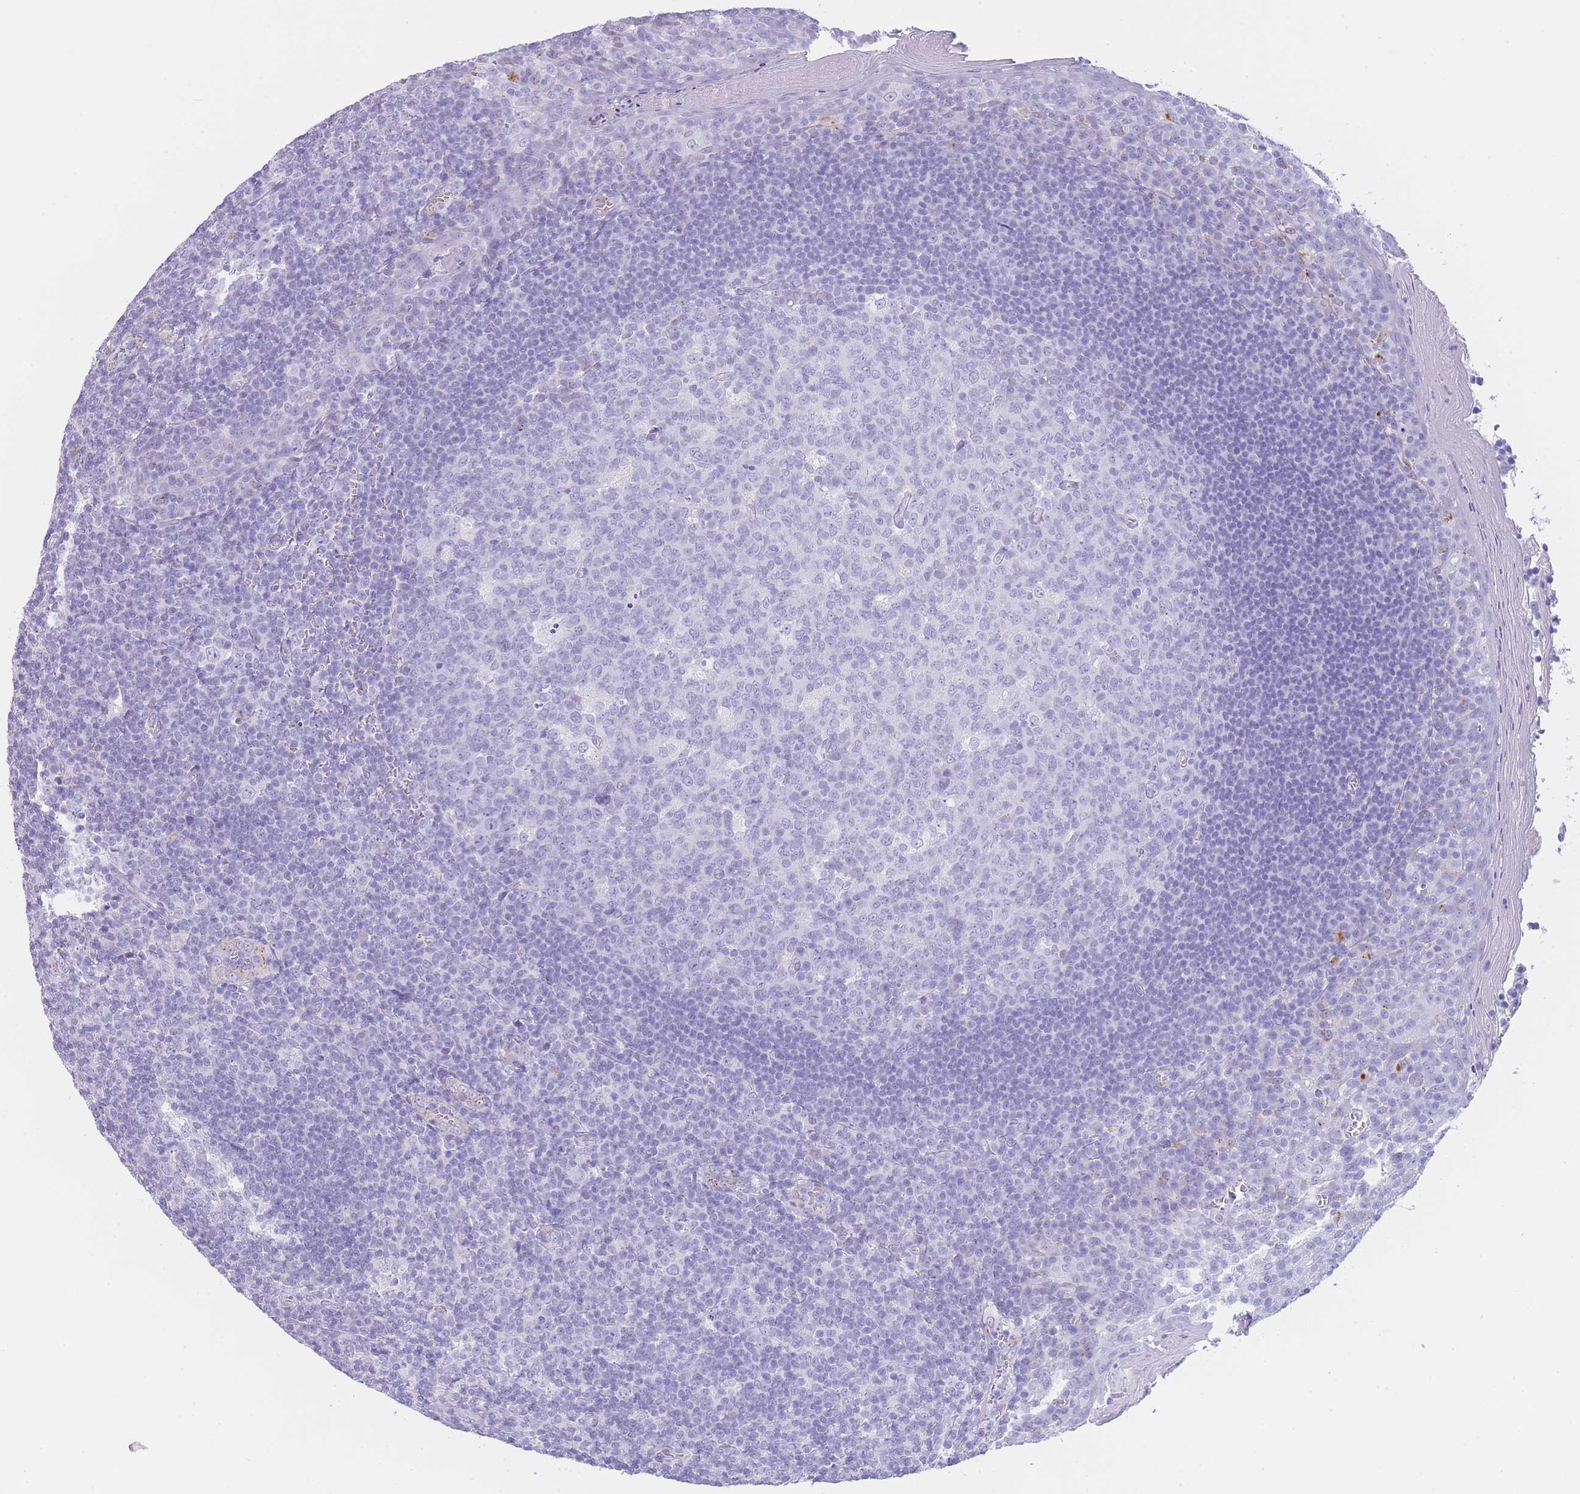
{"staining": {"intensity": "moderate", "quantity": "<25%", "location": "cytoplasmic/membranous"}, "tissue": "tonsil", "cell_type": "Germinal center cells", "image_type": "normal", "snomed": [{"axis": "morphology", "description": "Normal tissue, NOS"}, {"axis": "topography", "description": "Tonsil"}], "caption": "The immunohistochemical stain highlights moderate cytoplasmic/membranous staining in germinal center cells of unremarkable tonsil. (IHC, brightfield microscopy, high magnification).", "gene": "GAA", "patient": {"sex": "male", "age": 27}}